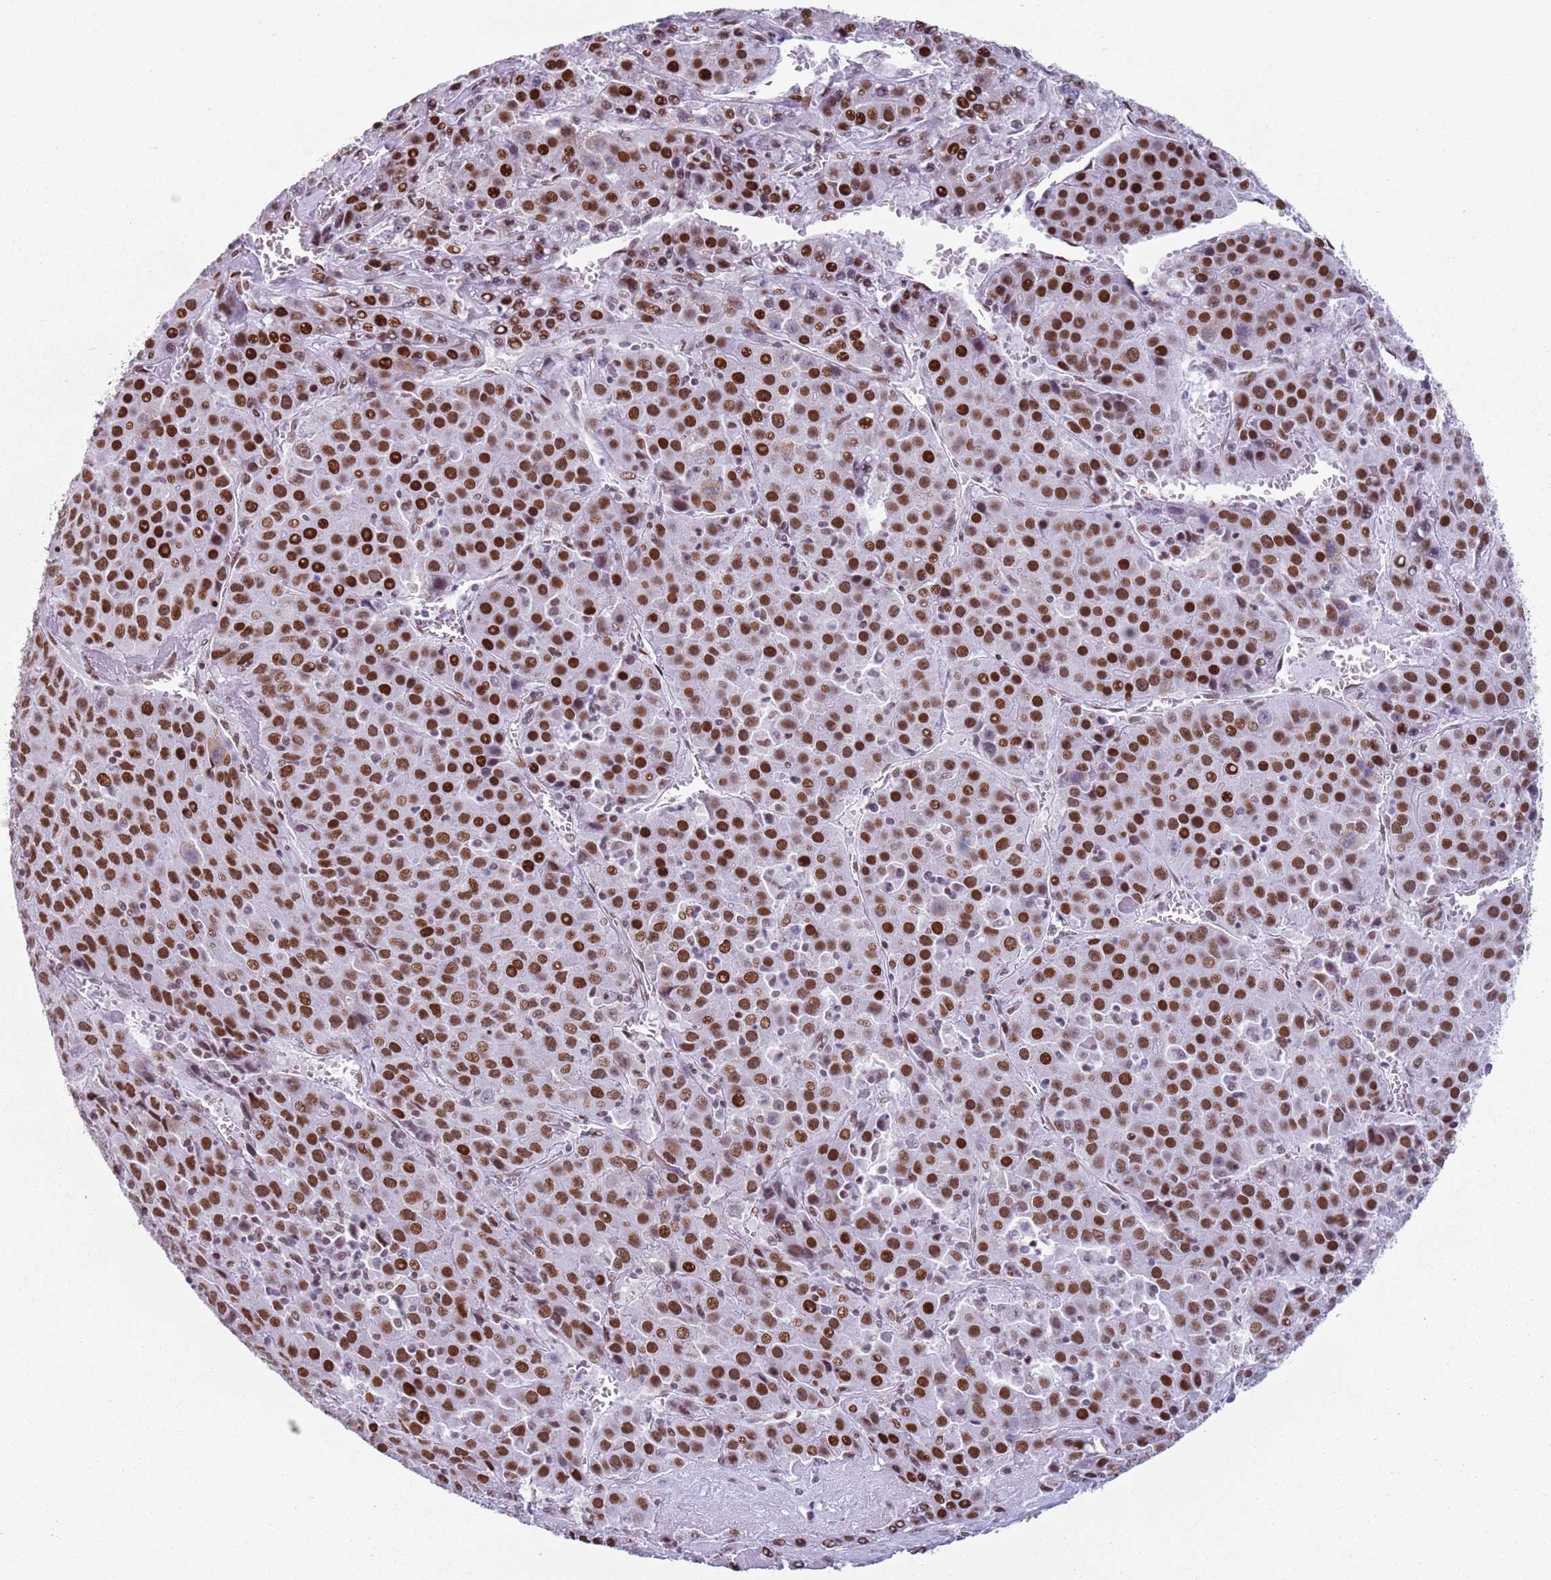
{"staining": {"intensity": "strong", "quantity": ">75%", "location": "nuclear"}, "tissue": "liver cancer", "cell_type": "Tumor cells", "image_type": "cancer", "snomed": [{"axis": "morphology", "description": "Carcinoma, Hepatocellular, NOS"}, {"axis": "topography", "description": "Liver"}], "caption": "Protein expression analysis of human liver cancer (hepatocellular carcinoma) reveals strong nuclear expression in approximately >75% of tumor cells.", "gene": "FAM104B", "patient": {"sex": "female", "age": 53}}